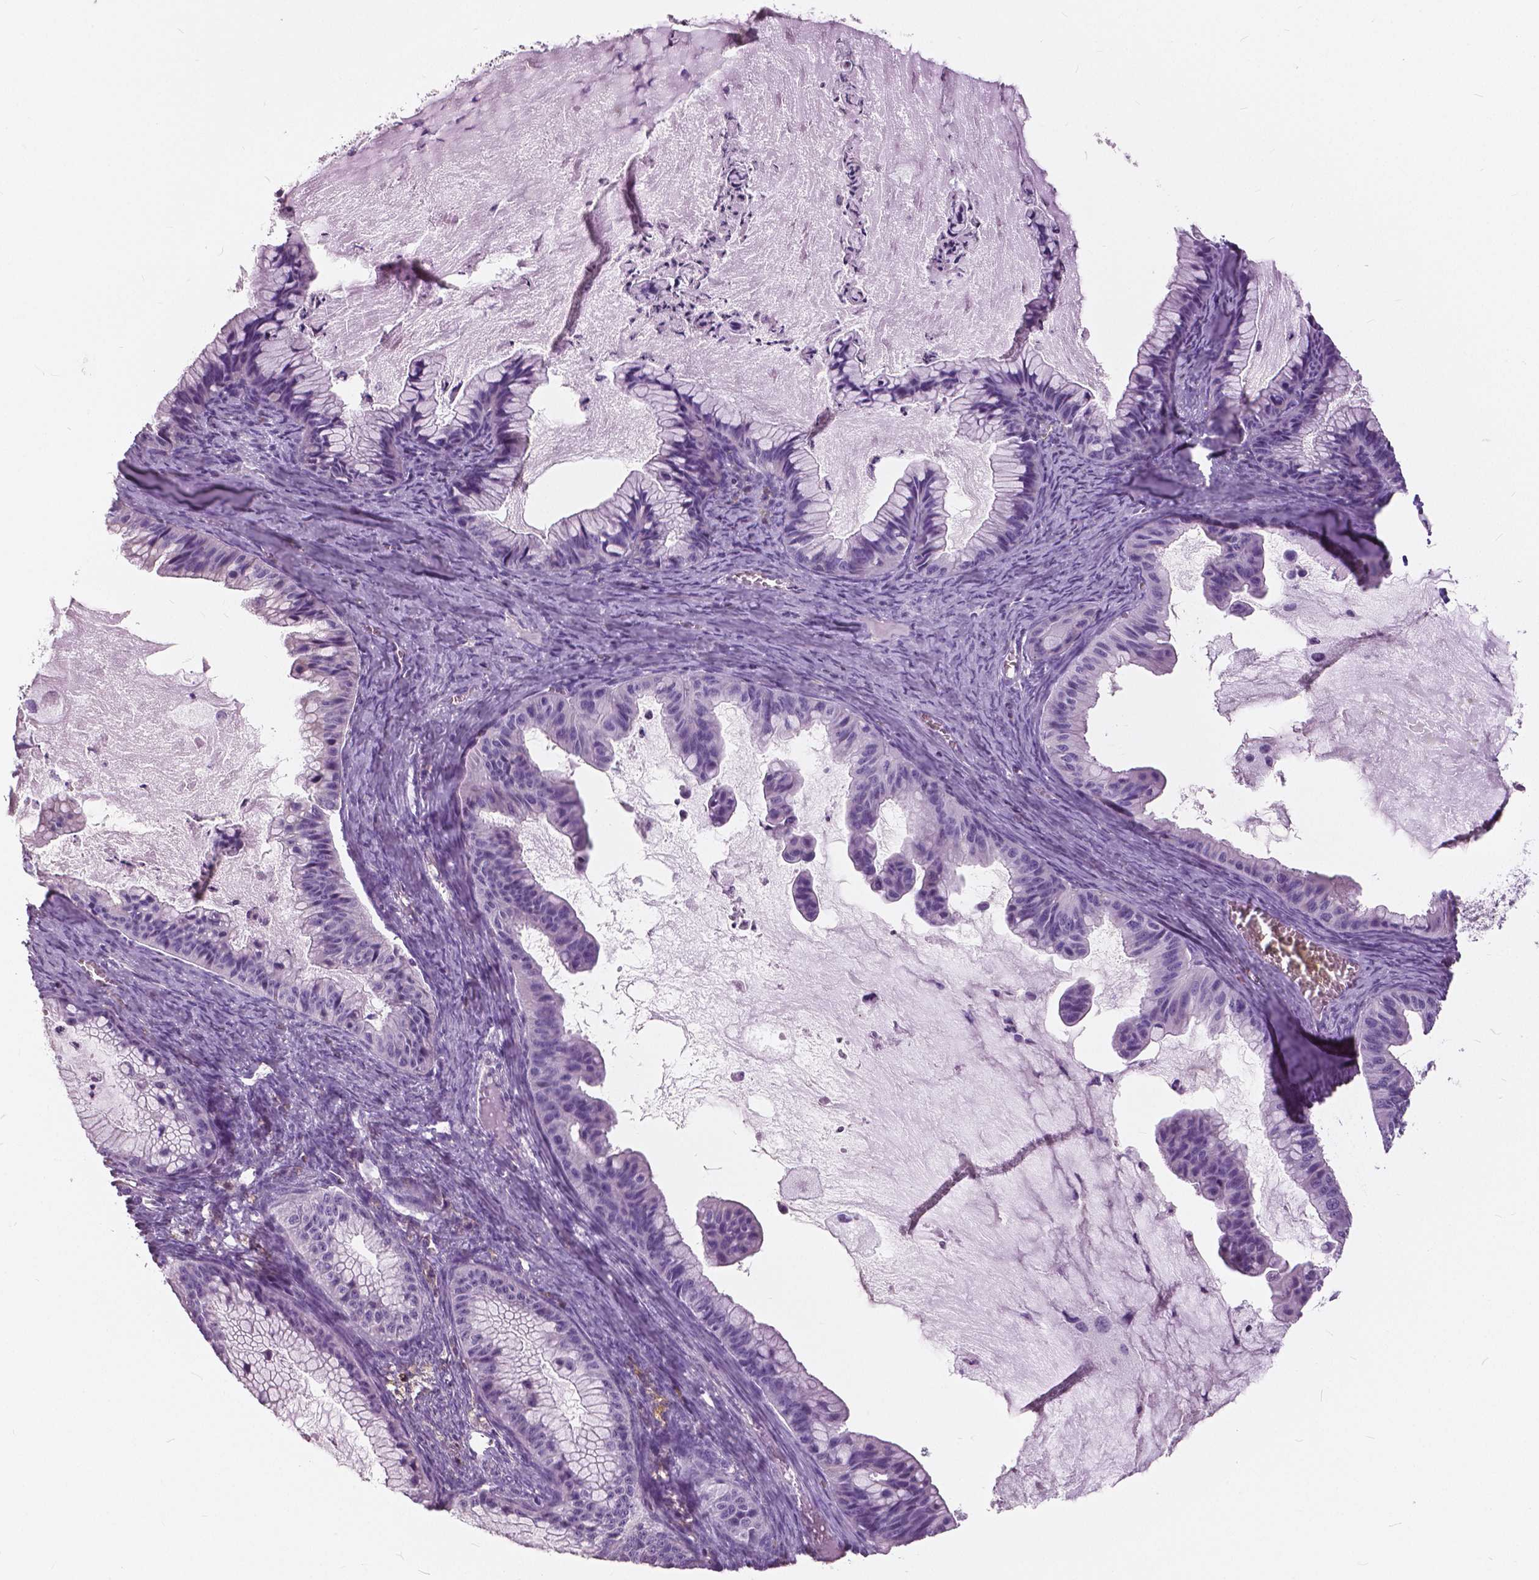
{"staining": {"intensity": "negative", "quantity": "none", "location": "none"}, "tissue": "ovarian cancer", "cell_type": "Tumor cells", "image_type": "cancer", "snomed": [{"axis": "morphology", "description": "Cystadenocarcinoma, mucinous, NOS"}, {"axis": "topography", "description": "Ovary"}], "caption": "Immunohistochemical staining of human ovarian cancer demonstrates no significant staining in tumor cells.", "gene": "SERPINI1", "patient": {"sex": "female", "age": 72}}